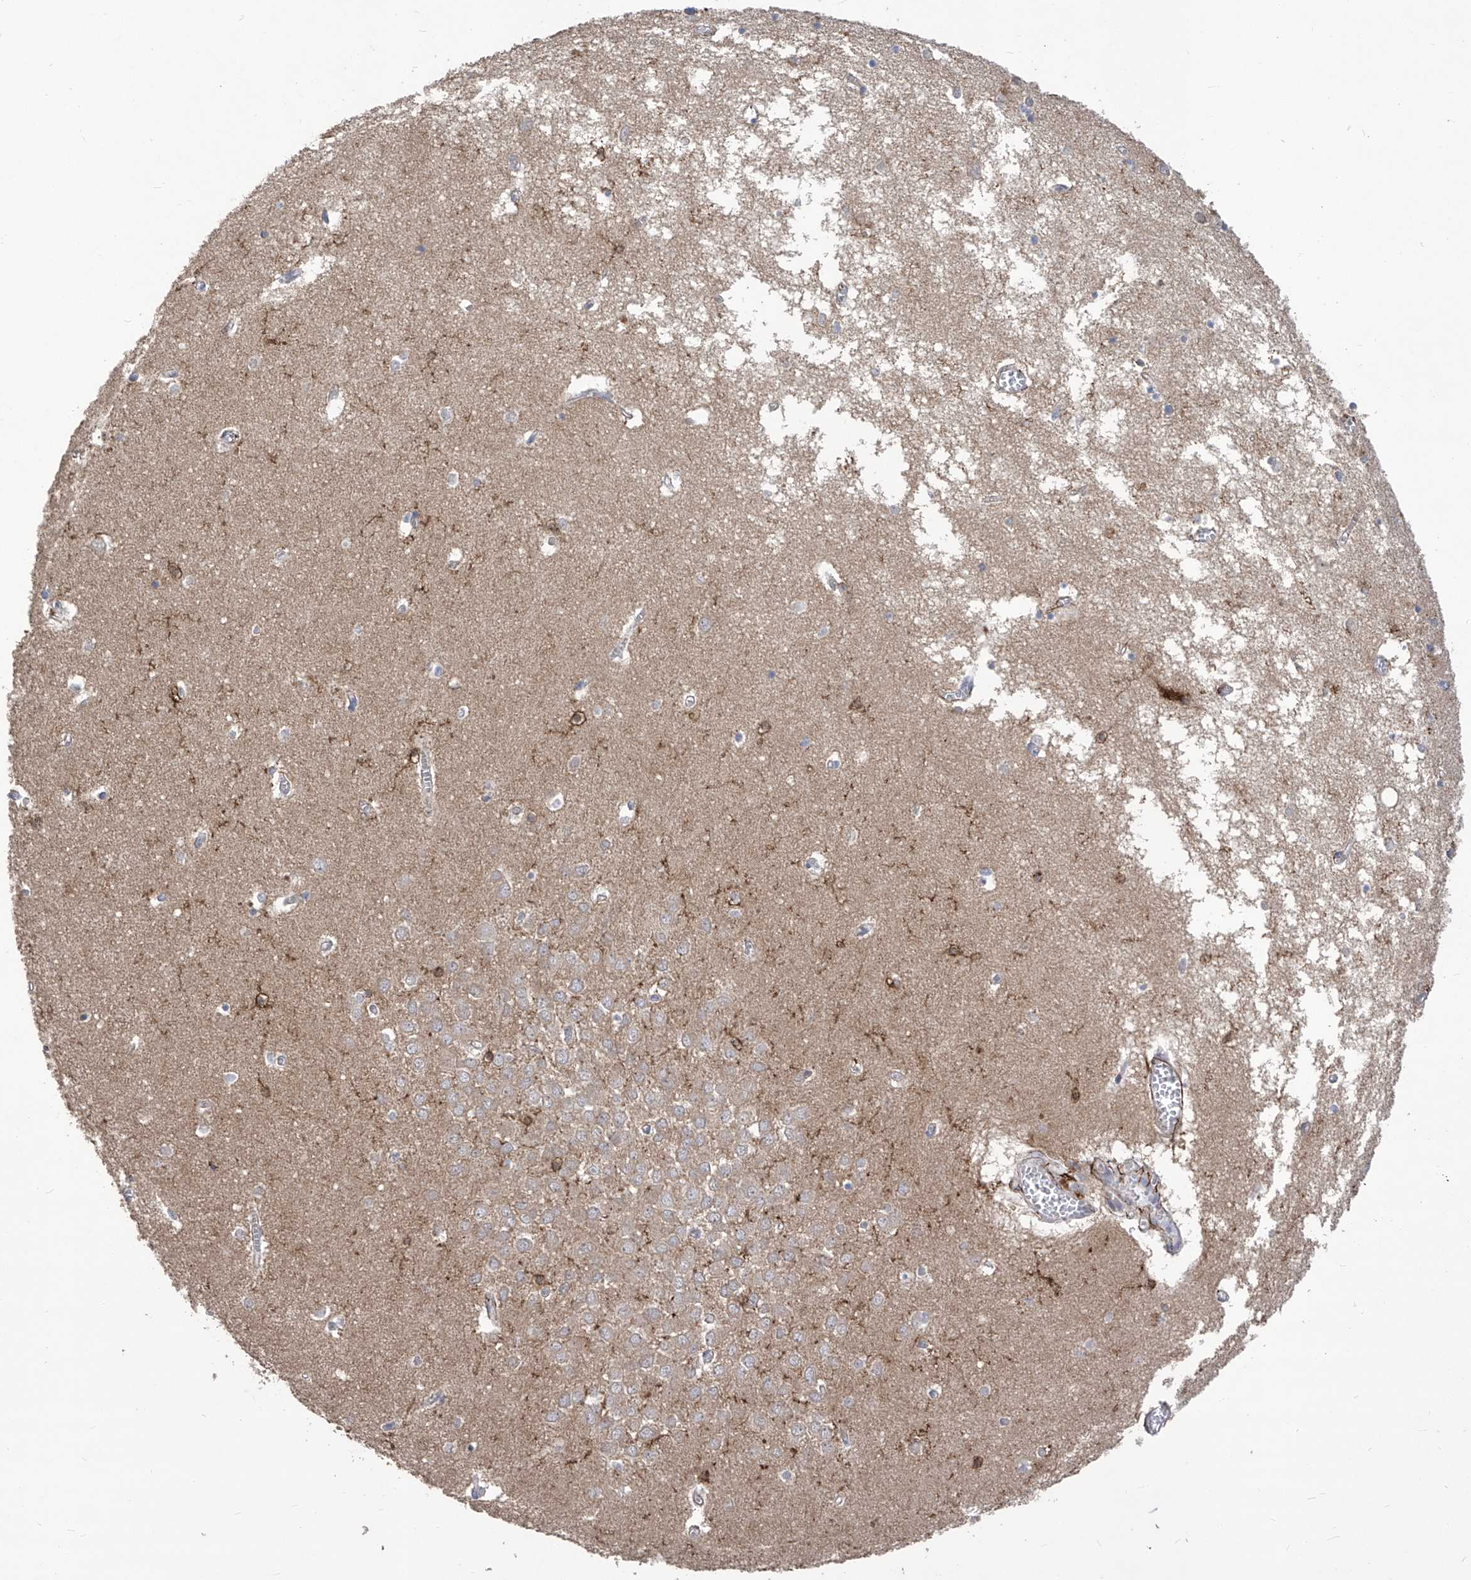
{"staining": {"intensity": "strong", "quantity": "<25%", "location": "cytoplasmic/membranous"}, "tissue": "hippocampus", "cell_type": "Glial cells", "image_type": "normal", "snomed": [{"axis": "morphology", "description": "Normal tissue, NOS"}, {"axis": "topography", "description": "Hippocampus"}], "caption": "A brown stain labels strong cytoplasmic/membranous positivity of a protein in glial cells of unremarkable hippocampus. Ihc stains the protein in brown and the nuclei are stained blue.", "gene": "TXNIP", "patient": {"sex": "male", "age": 70}}